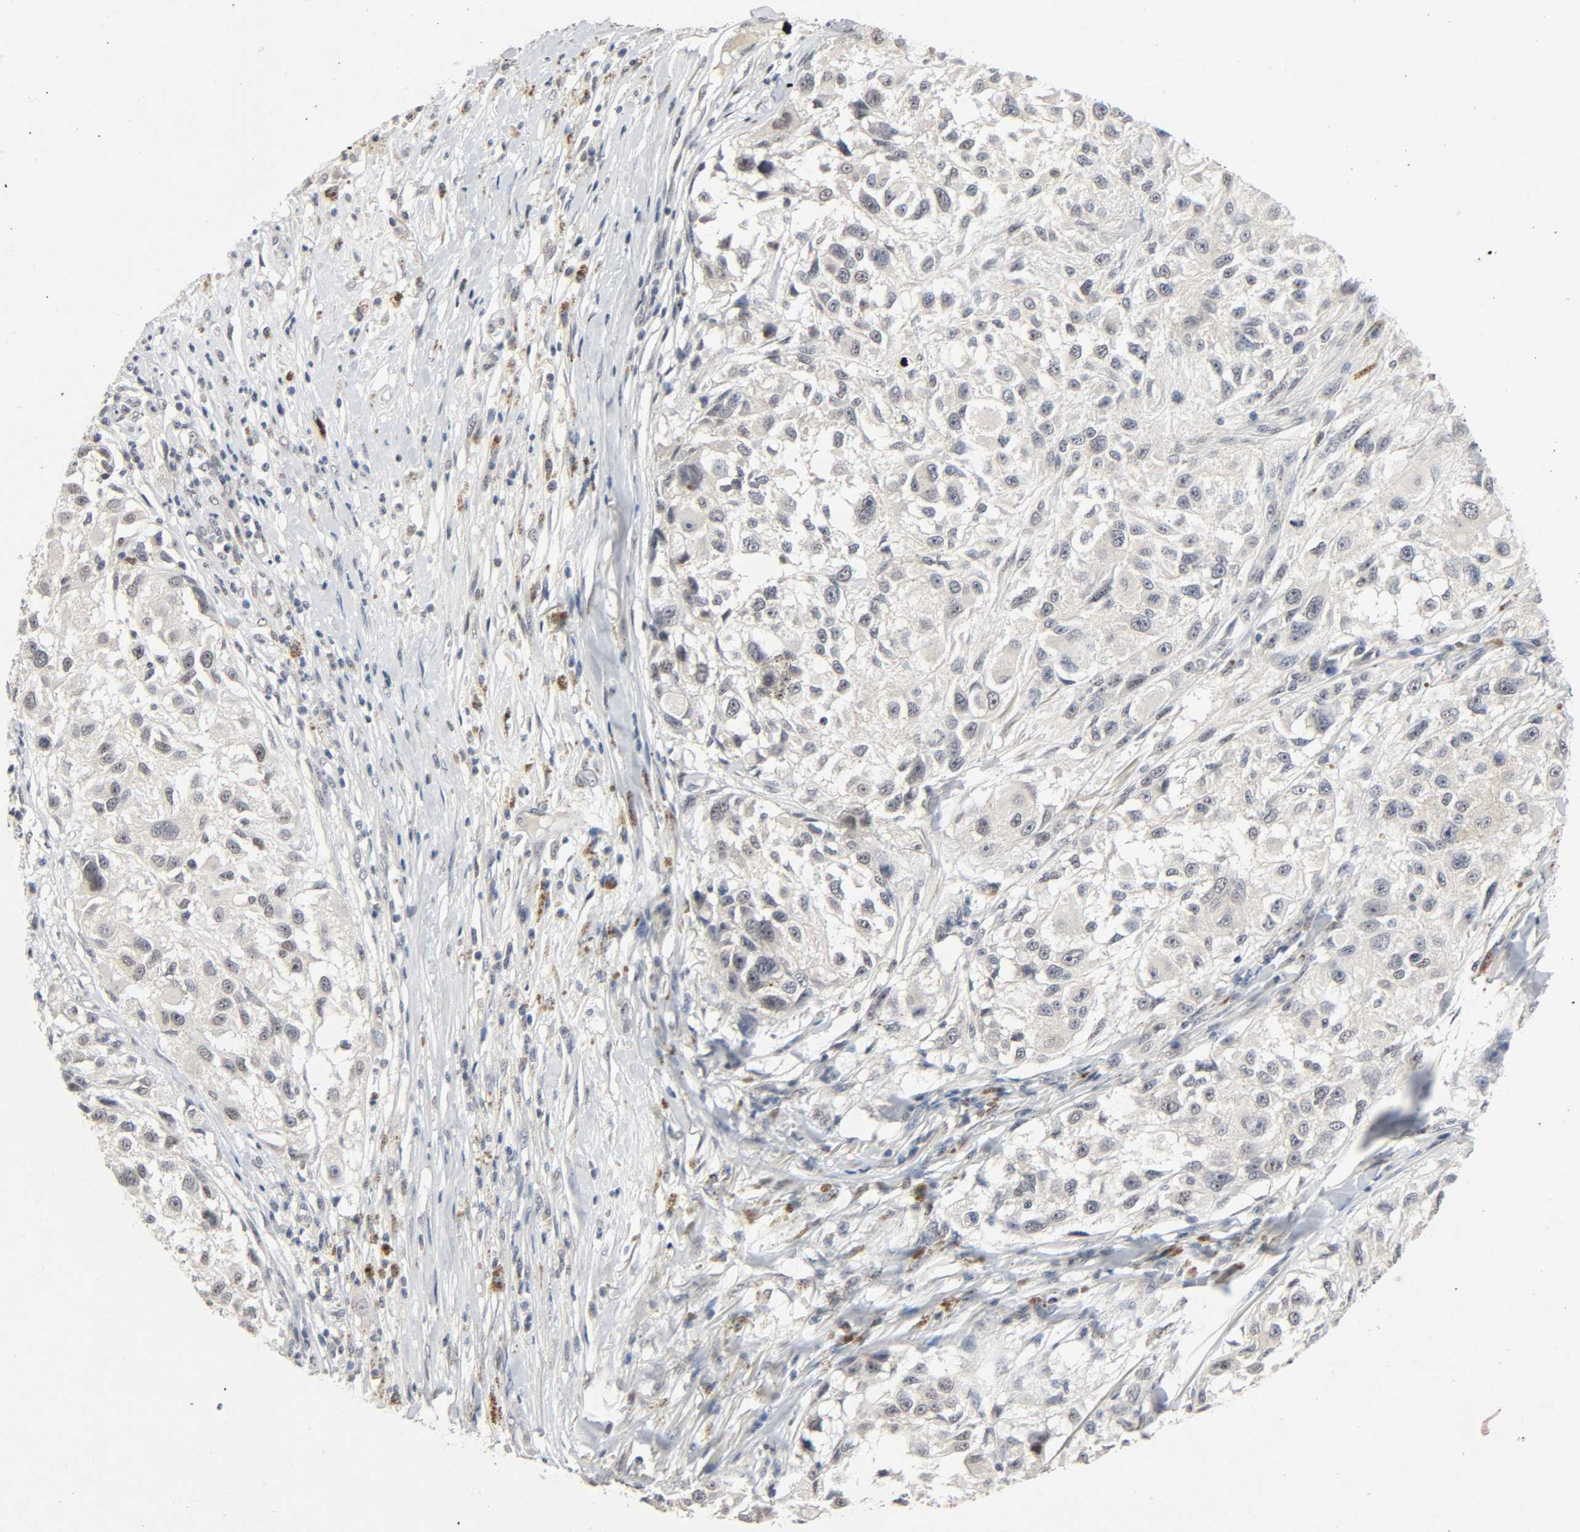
{"staining": {"intensity": "negative", "quantity": "none", "location": "none"}, "tissue": "melanoma", "cell_type": "Tumor cells", "image_type": "cancer", "snomed": [{"axis": "morphology", "description": "Necrosis, NOS"}, {"axis": "morphology", "description": "Malignant melanoma, NOS"}, {"axis": "topography", "description": "Skin"}], "caption": "Melanoma was stained to show a protein in brown. There is no significant positivity in tumor cells.", "gene": "MAPKAPK5", "patient": {"sex": "female", "age": 87}}